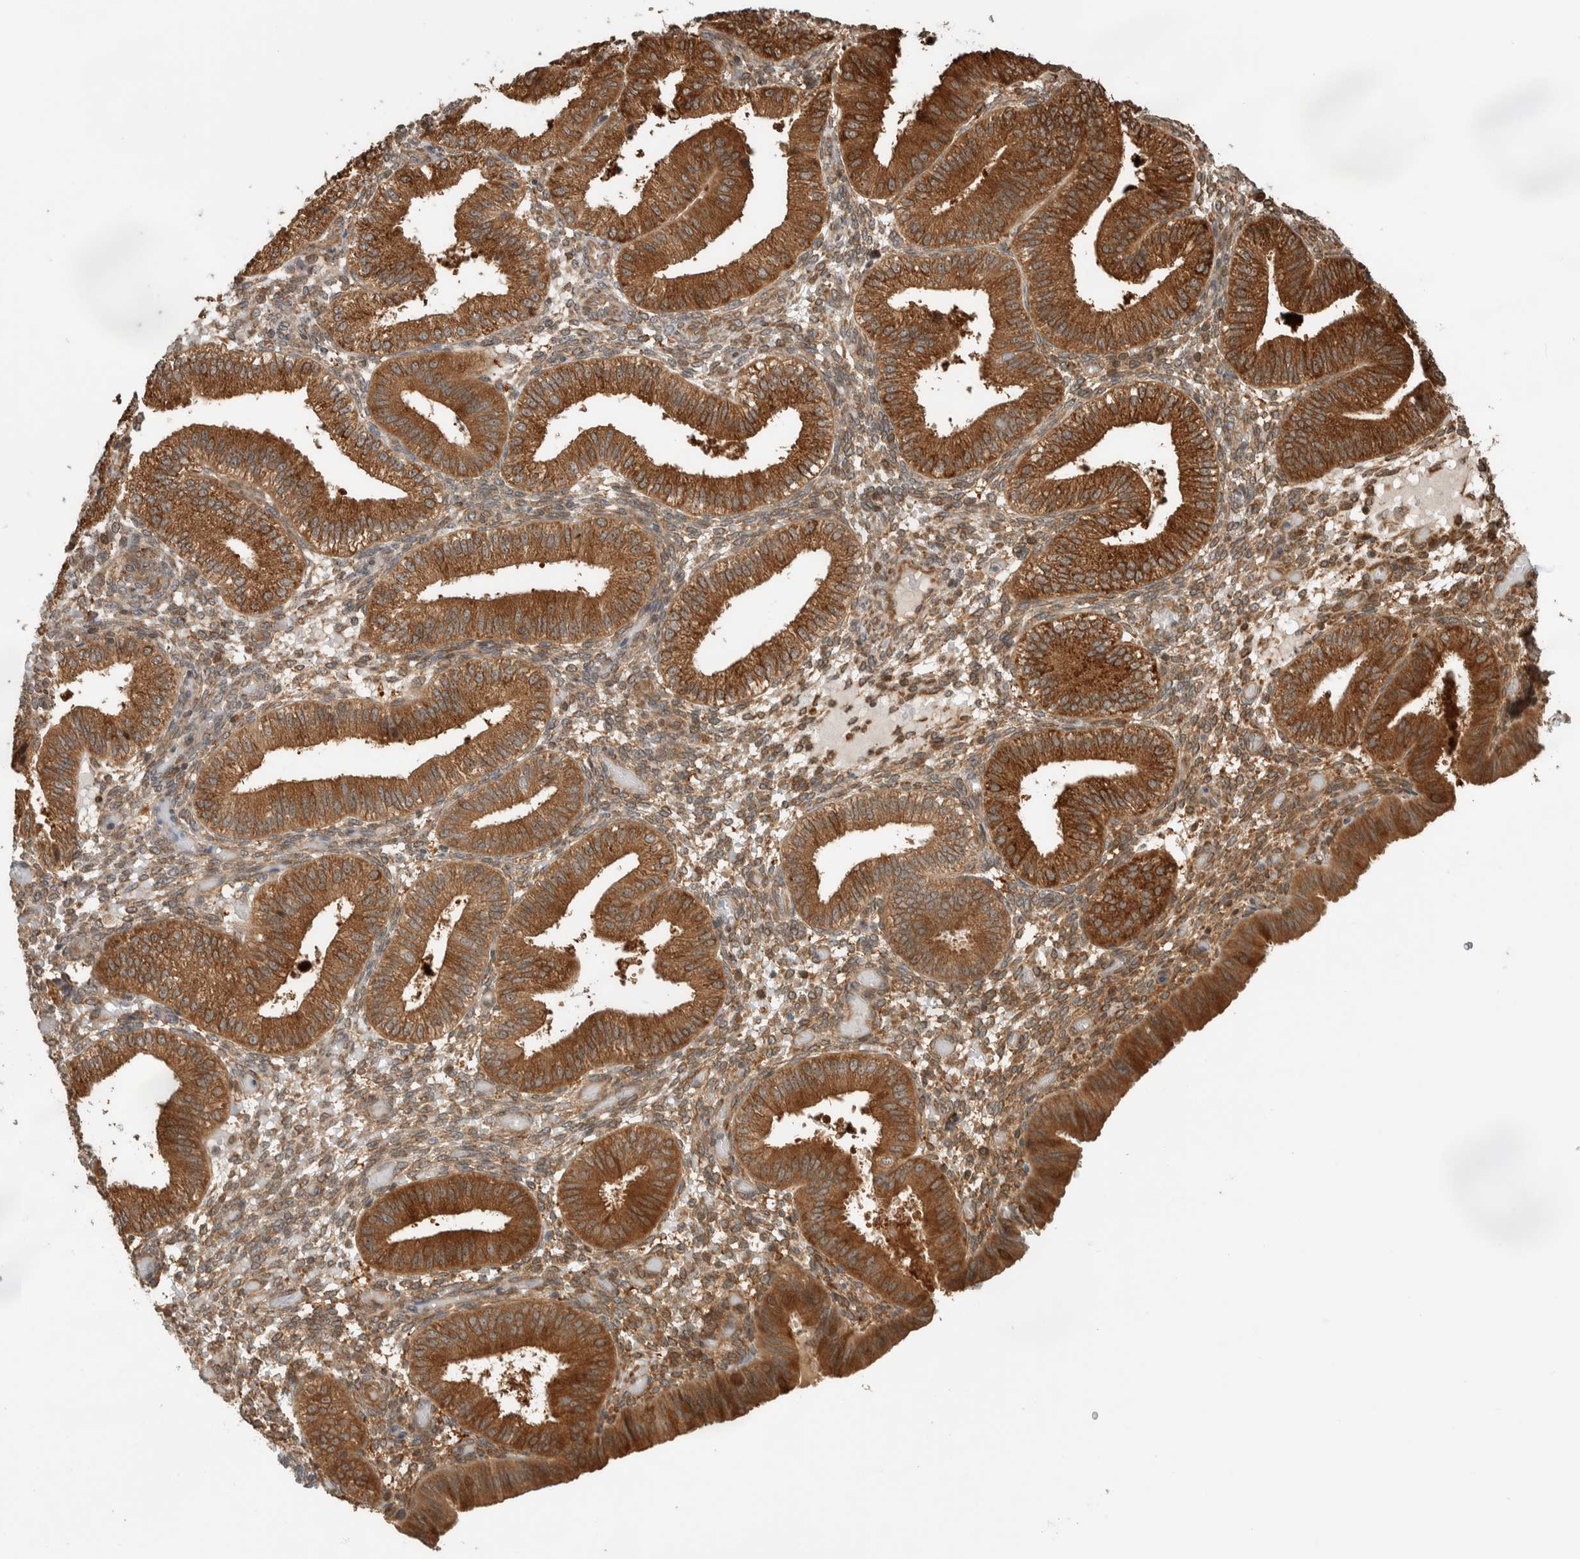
{"staining": {"intensity": "moderate", "quantity": ">75%", "location": "cytoplasmic/membranous"}, "tissue": "endometrium", "cell_type": "Cells in endometrial stroma", "image_type": "normal", "snomed": [{"axis": "morphology", "description": "Normal tissue, NOS"}, {"axis": "topography", "description": "Endometrium"}], "caption": "Immunohistochemistry (IHC) of normal endometrium shows medium levels of moderate cytoplasmic/membranous positivity in about >75% of cells in endometrial stroma. Using DAB (brown) and hematoxylin (blue) stains, captured at high magnification using brightfield microscopy.", "gene": "CNTROB", "patient": {"sex": "female", "age": 39}}